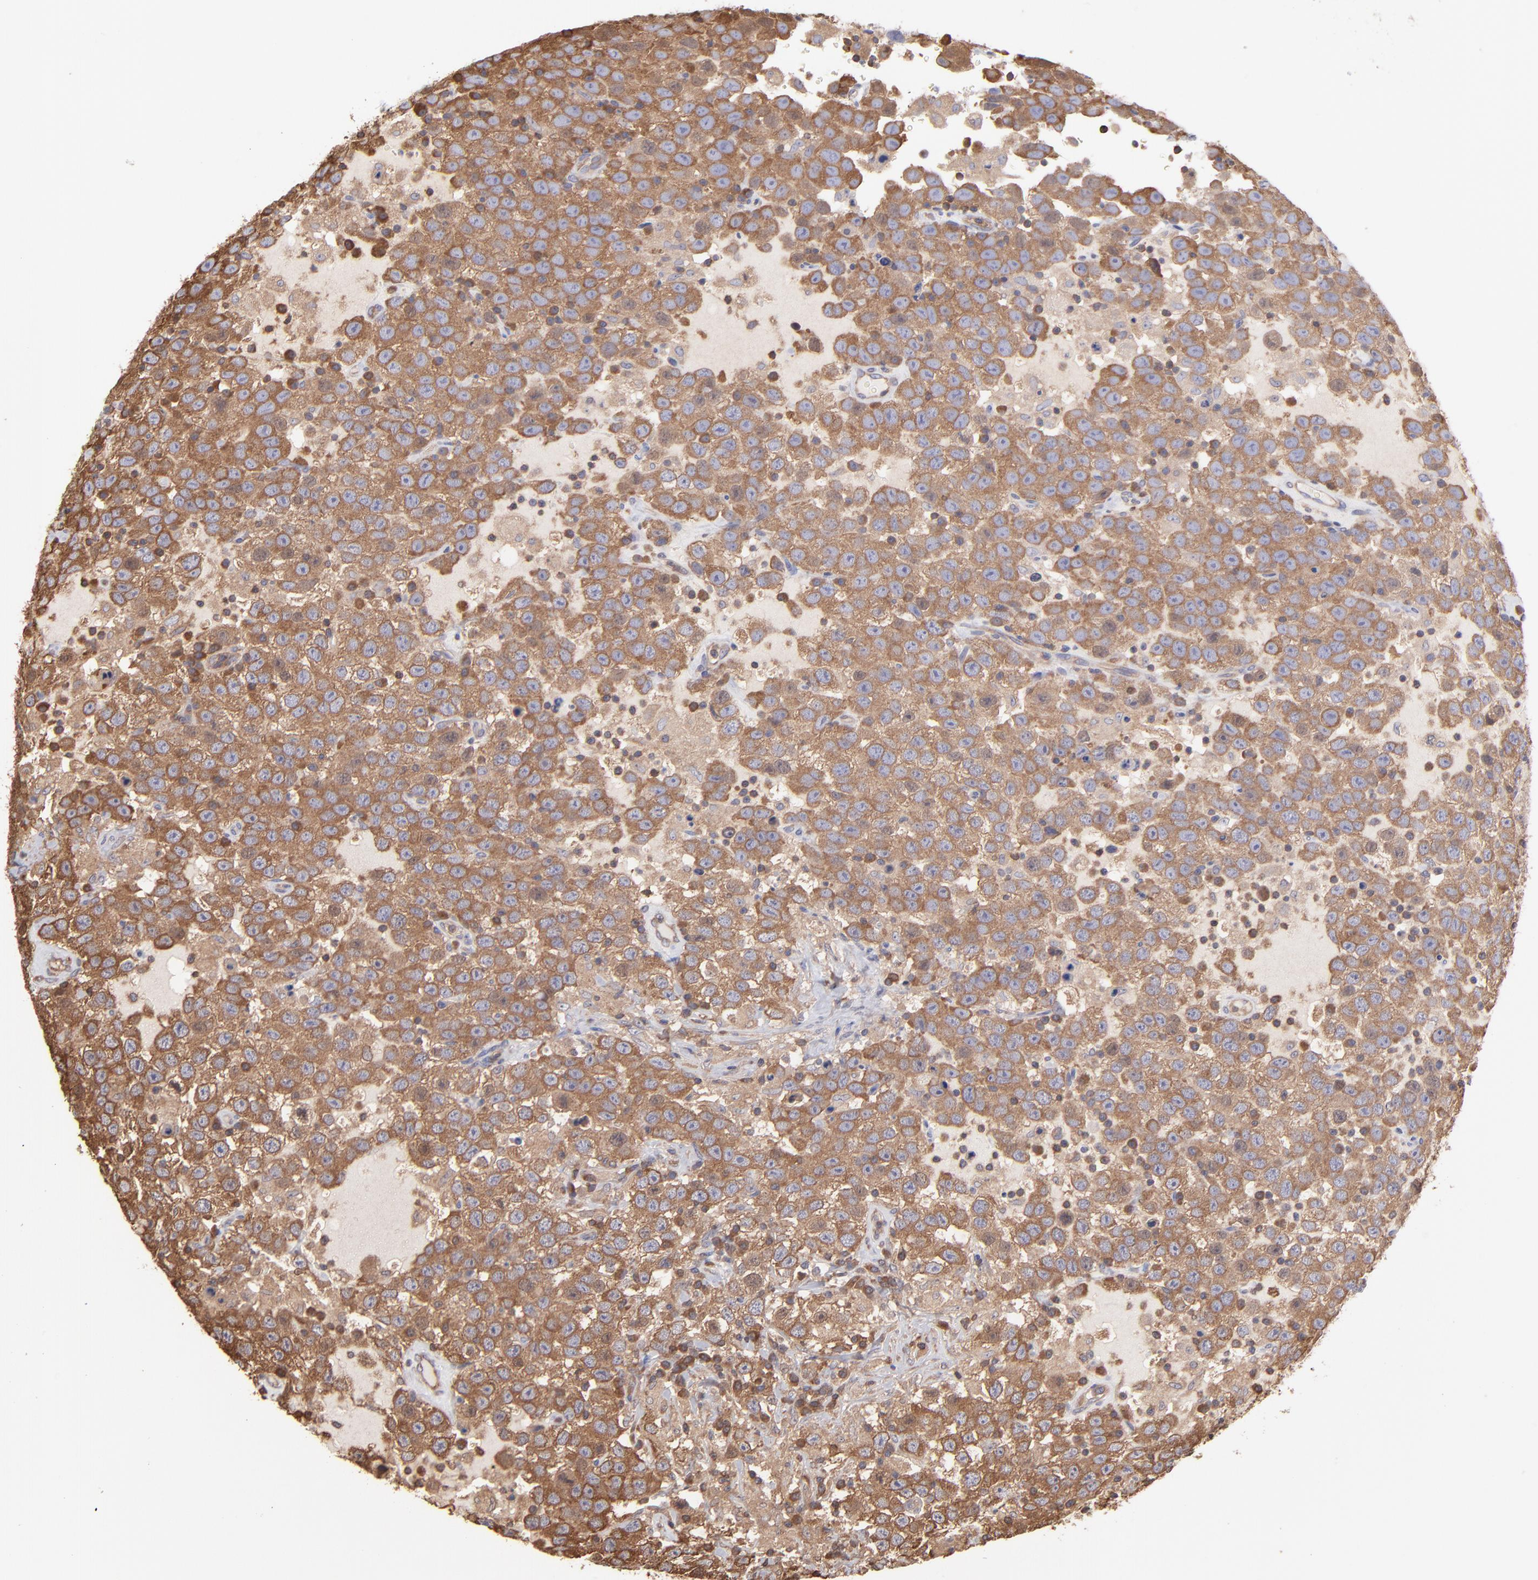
{"staining": {"intensity": "strong", "quantity": ">75%", "location": "cytoplasmic/membranous"}, "tissue": "testis cancer", "cell_type": "Tumor cells", "image_type": "cancer", "snomed": [{"axis": "morphology", "description": "Seminoma, NOS"}, {"axis": "topography", "description": "Testis"}], "caption": "The micrograph exhibits staining of testis seminoma, revealing strong cytoplasmic/membranous protein expression (brown color) within tumor cells.", "gene": "MAP2K2", "patient": {"sex": "male", "age": 41}}